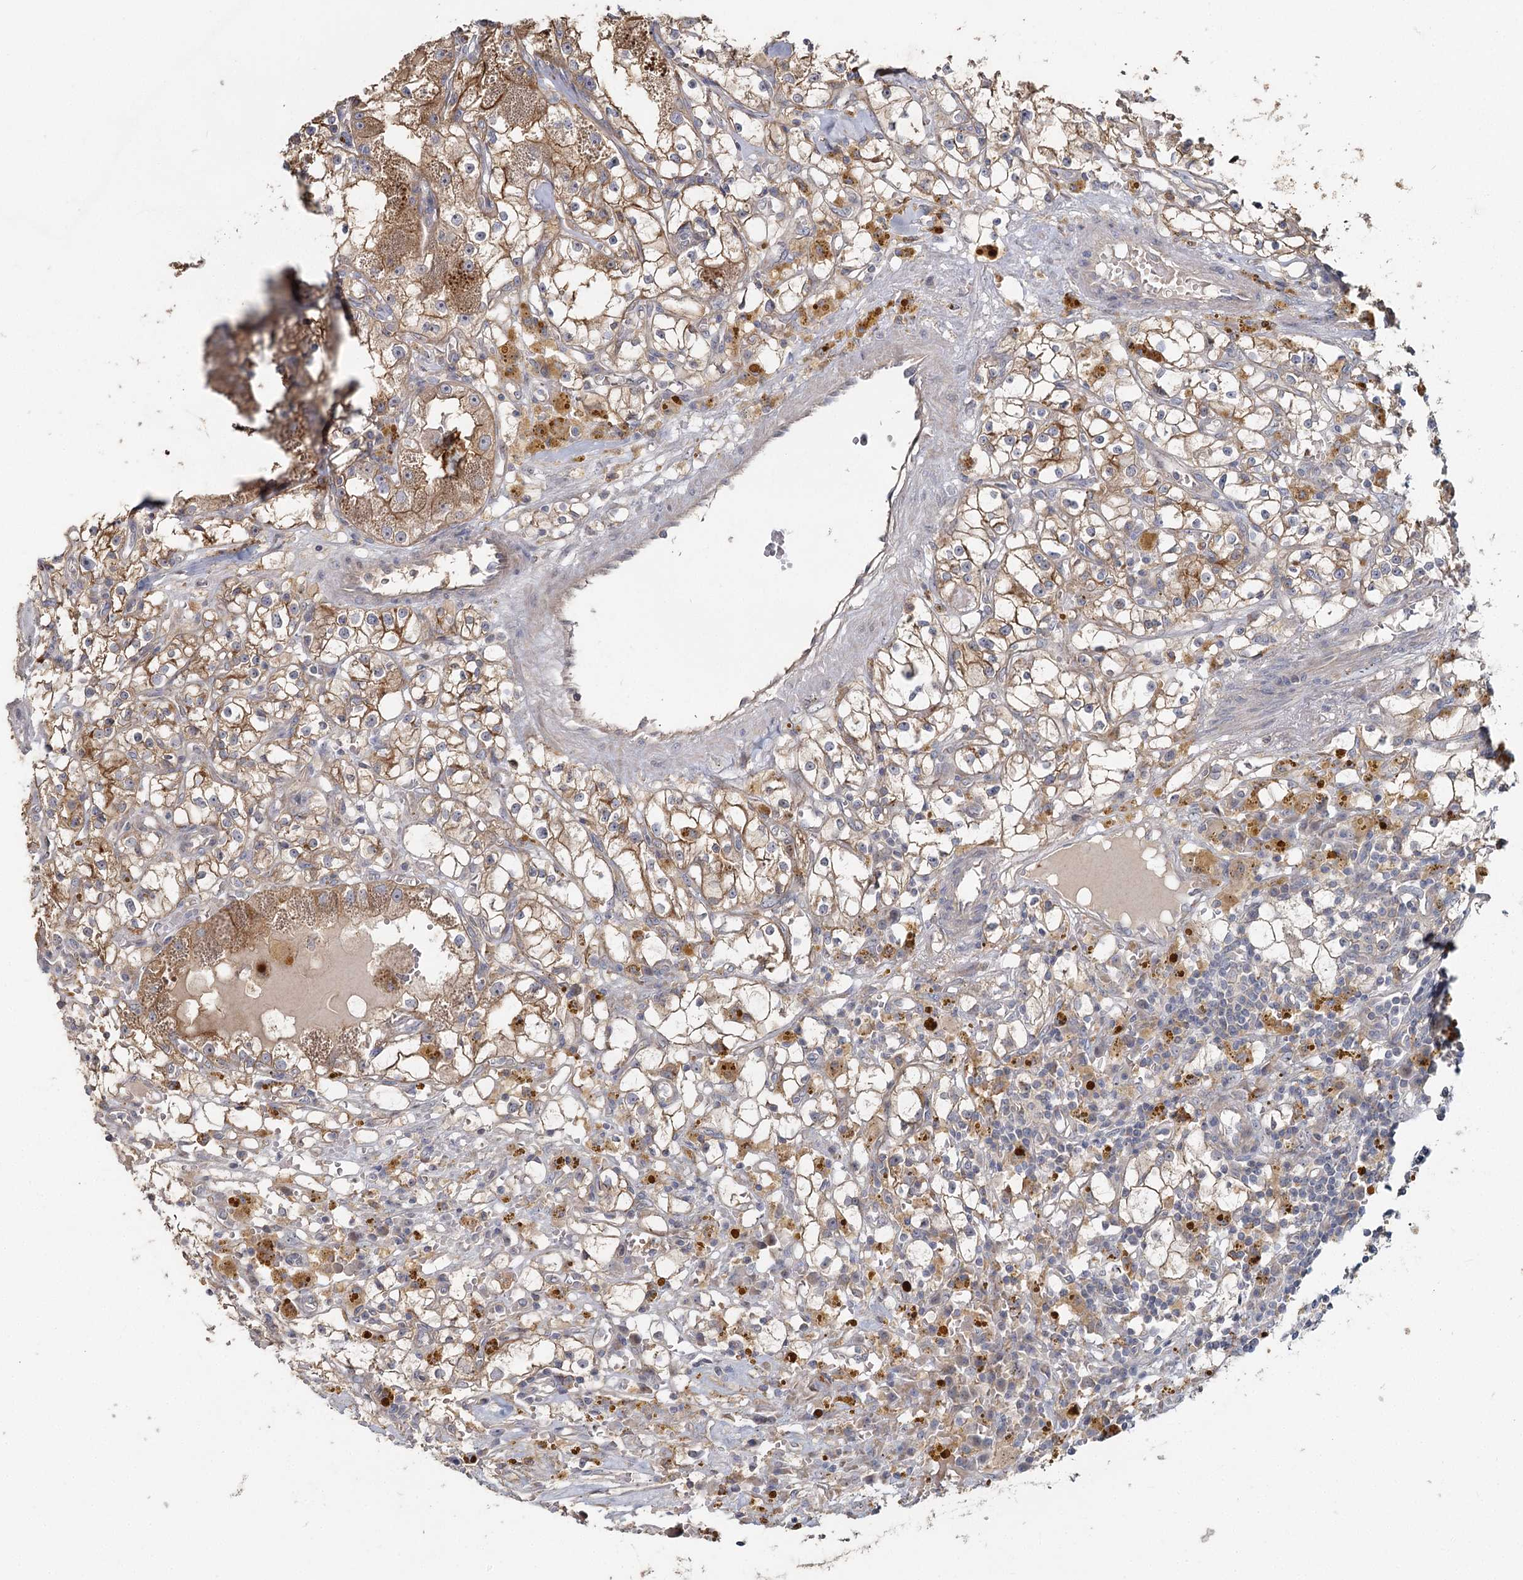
{"staining": {"intensity": "moderate", "quantity": ">75%", "location": "cytoplasmic/membranous"}, "tissue": "renal cancer", "cell_type": "Tumor cells", "image_type": "cancer", "snomed": [{"axis": "morphology", "description": "Adenocarcinoma, NOS"}, {"axis": "topography", "description": "Kidney"}], "caption": "This is a histology image of immunohistochemistry (IHC) staining of renal cancer (adenocarcinoma), which shows moderate staining in the cytoplasmic/membranous of tumor cells.", "gene": "ANGPTL5", "patient": {"sex": "male", "age": 56}}